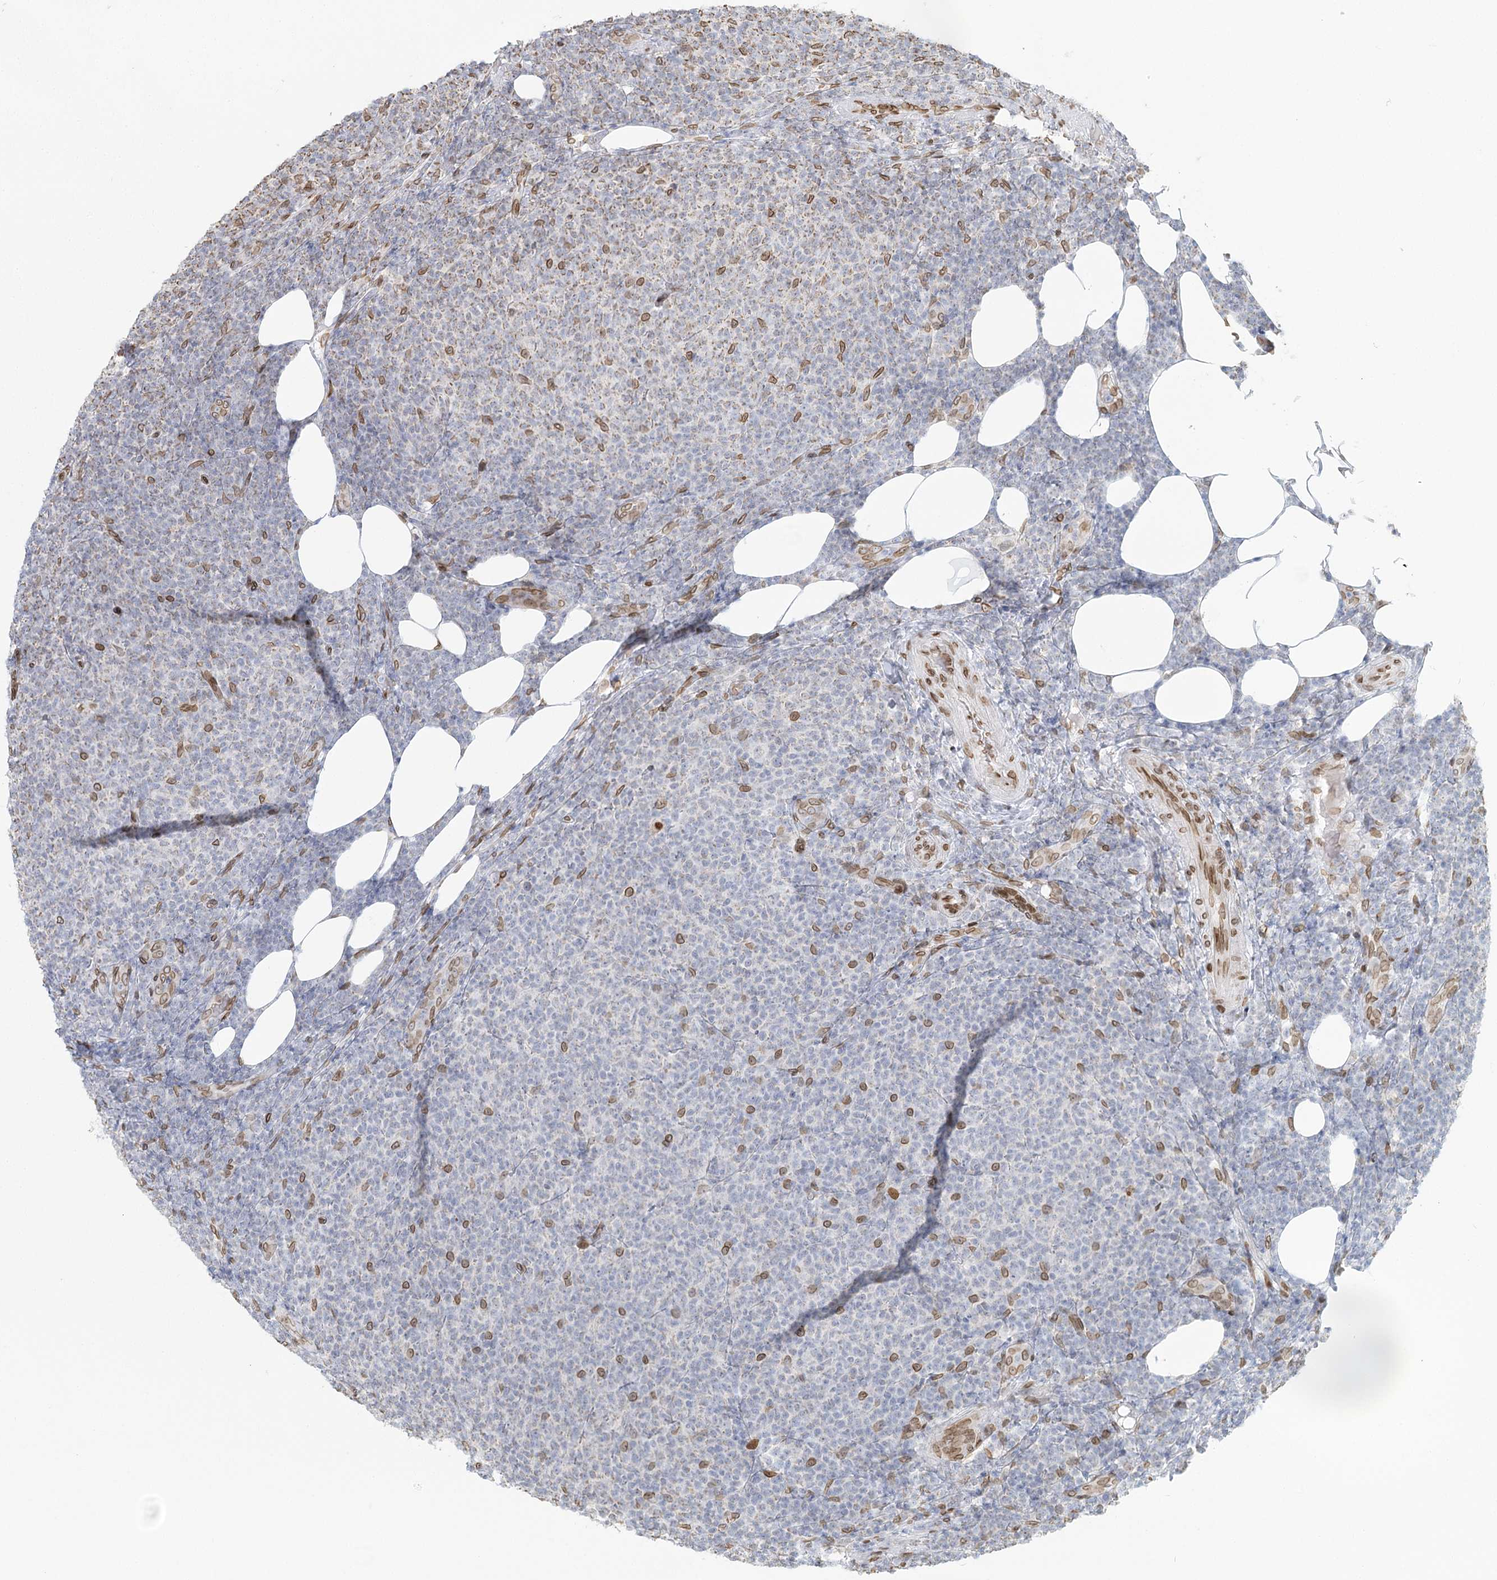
{"staining": {"intensity": "negative", "quantity": "none", "location": "none"}, "tissue": "lymphoma", "cell_type": "Tumor cells", "image_type": "cancer", "snomed": [{"axis": "morphology", "description": "Malignant lymphoma, non-Hodgkin's type, Low grade"}, {"axis": "topography", "description": "Lymph node"}], "caption": "Immunohistochemistry (IHC) photomicrograph of neoplastic tissue: low-grade malignant lymphoma, non-Hodgkin's type stained with DAB (3,3'-diaminobenzidine) reveals no significant protein positivity in tumor cells. Brightfield microscopy of immunohistochemistry stained with DAB (brown) and hematoxylin (blue), captured at high magnification.", "gene": "VWA5A", "patient": {"sex": "male", "age": 66}}